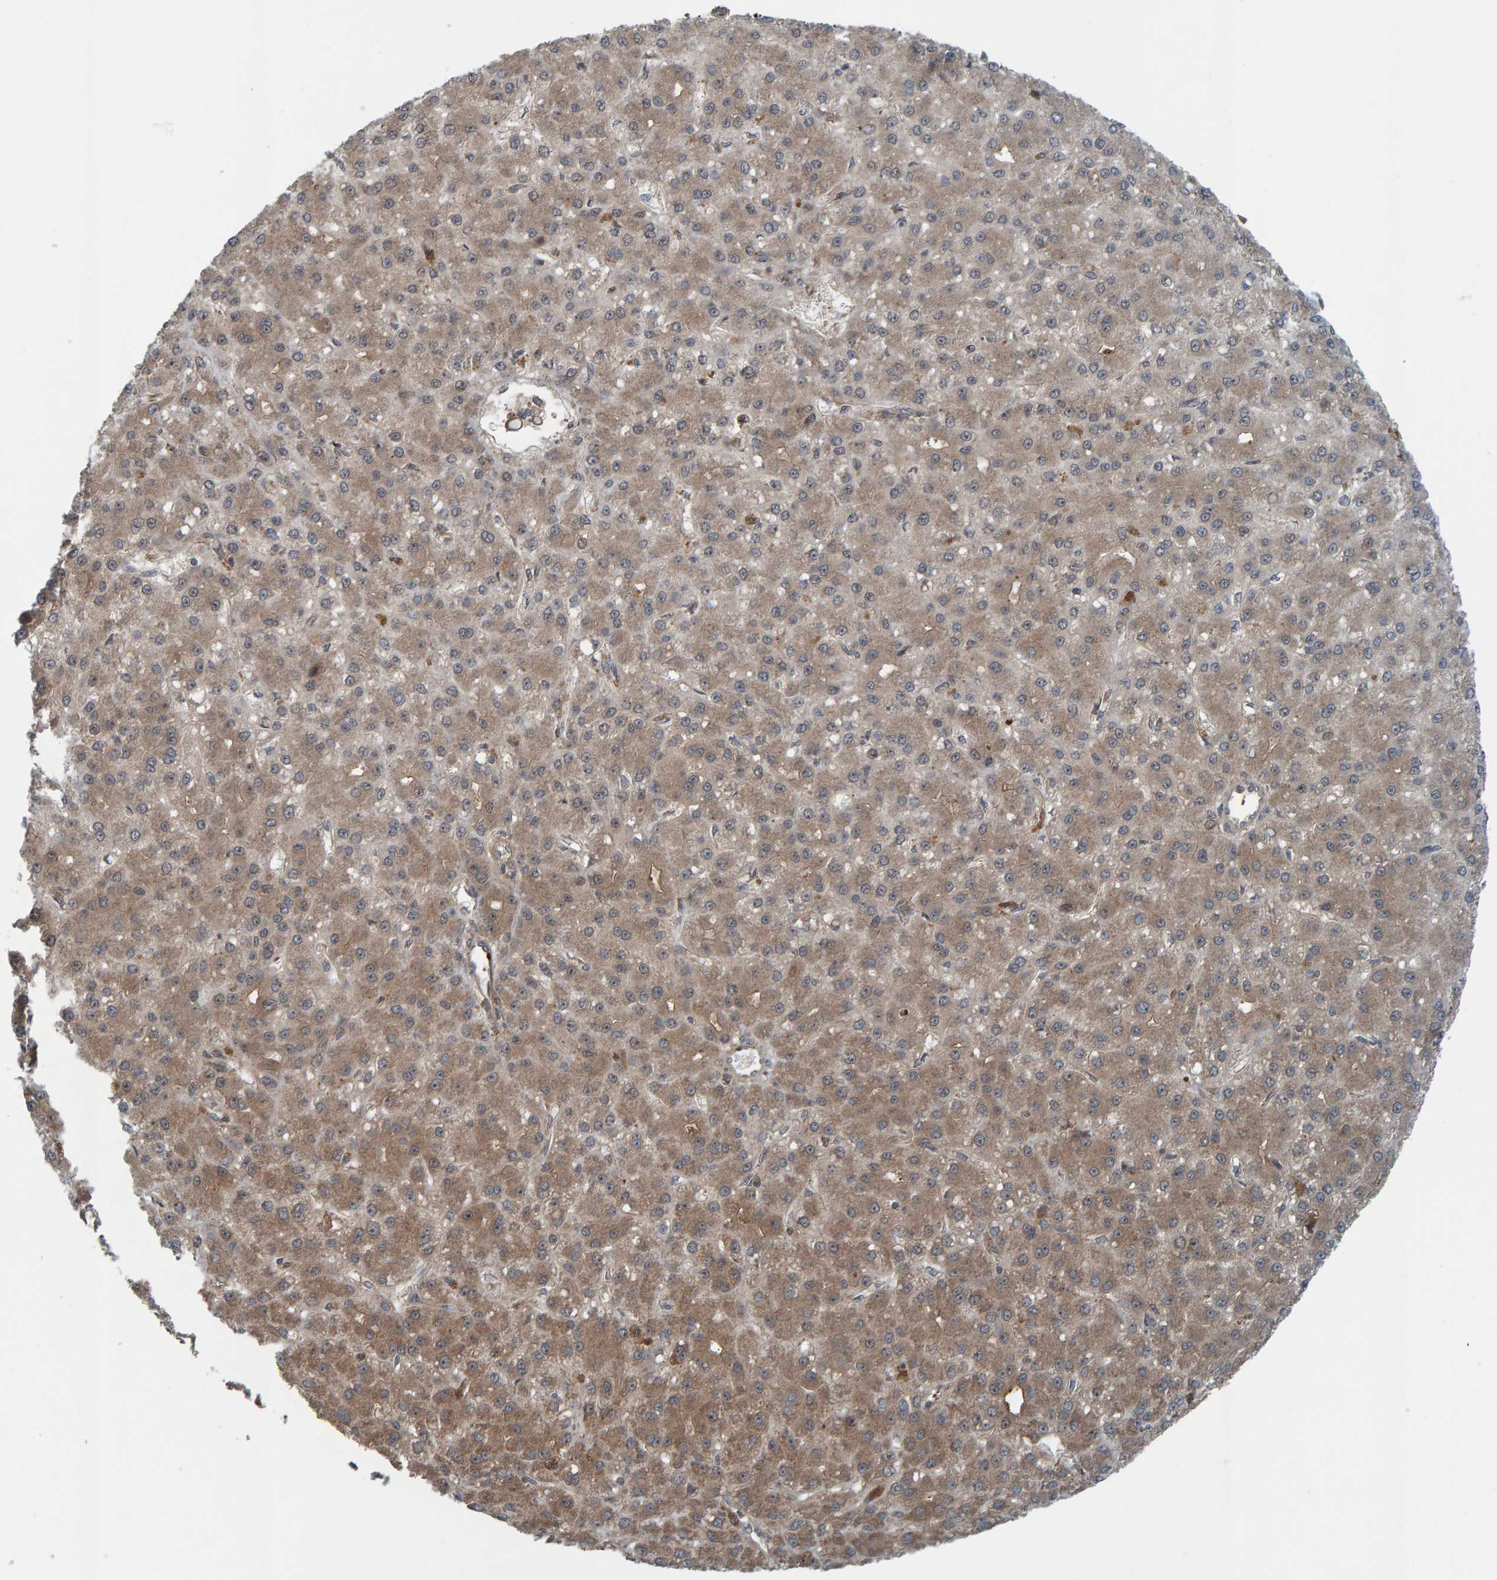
{"staining": {"intensity": "moderate", "quantity": ">75%", "location": "cytoplasmic/membranous"}, "tissue": "liver cancer", "cell_type": "Tumor cells", "image_type": "cancer", "snomed": [{"axis": "morphology", "description": "Carcinoma, Hepatocellular, NOS"}, {"axis": "topography", "description": "Liver"}], "caption": "Immunohistochemistry (IHC) staining of liver hepatocellular carcinoma, which displays medium levels of moderate cytoplasmic/membranous positivity in about >75% of tumor cells indicating moderate cytoplasmic/membranous protein staining. The staining was performed using DAB (brown) for protein detection and nuclei were counterstained in hematoxylin (blue).", "gene": "CUEDC1", "patient": {"sex": "male", "age": 67}}